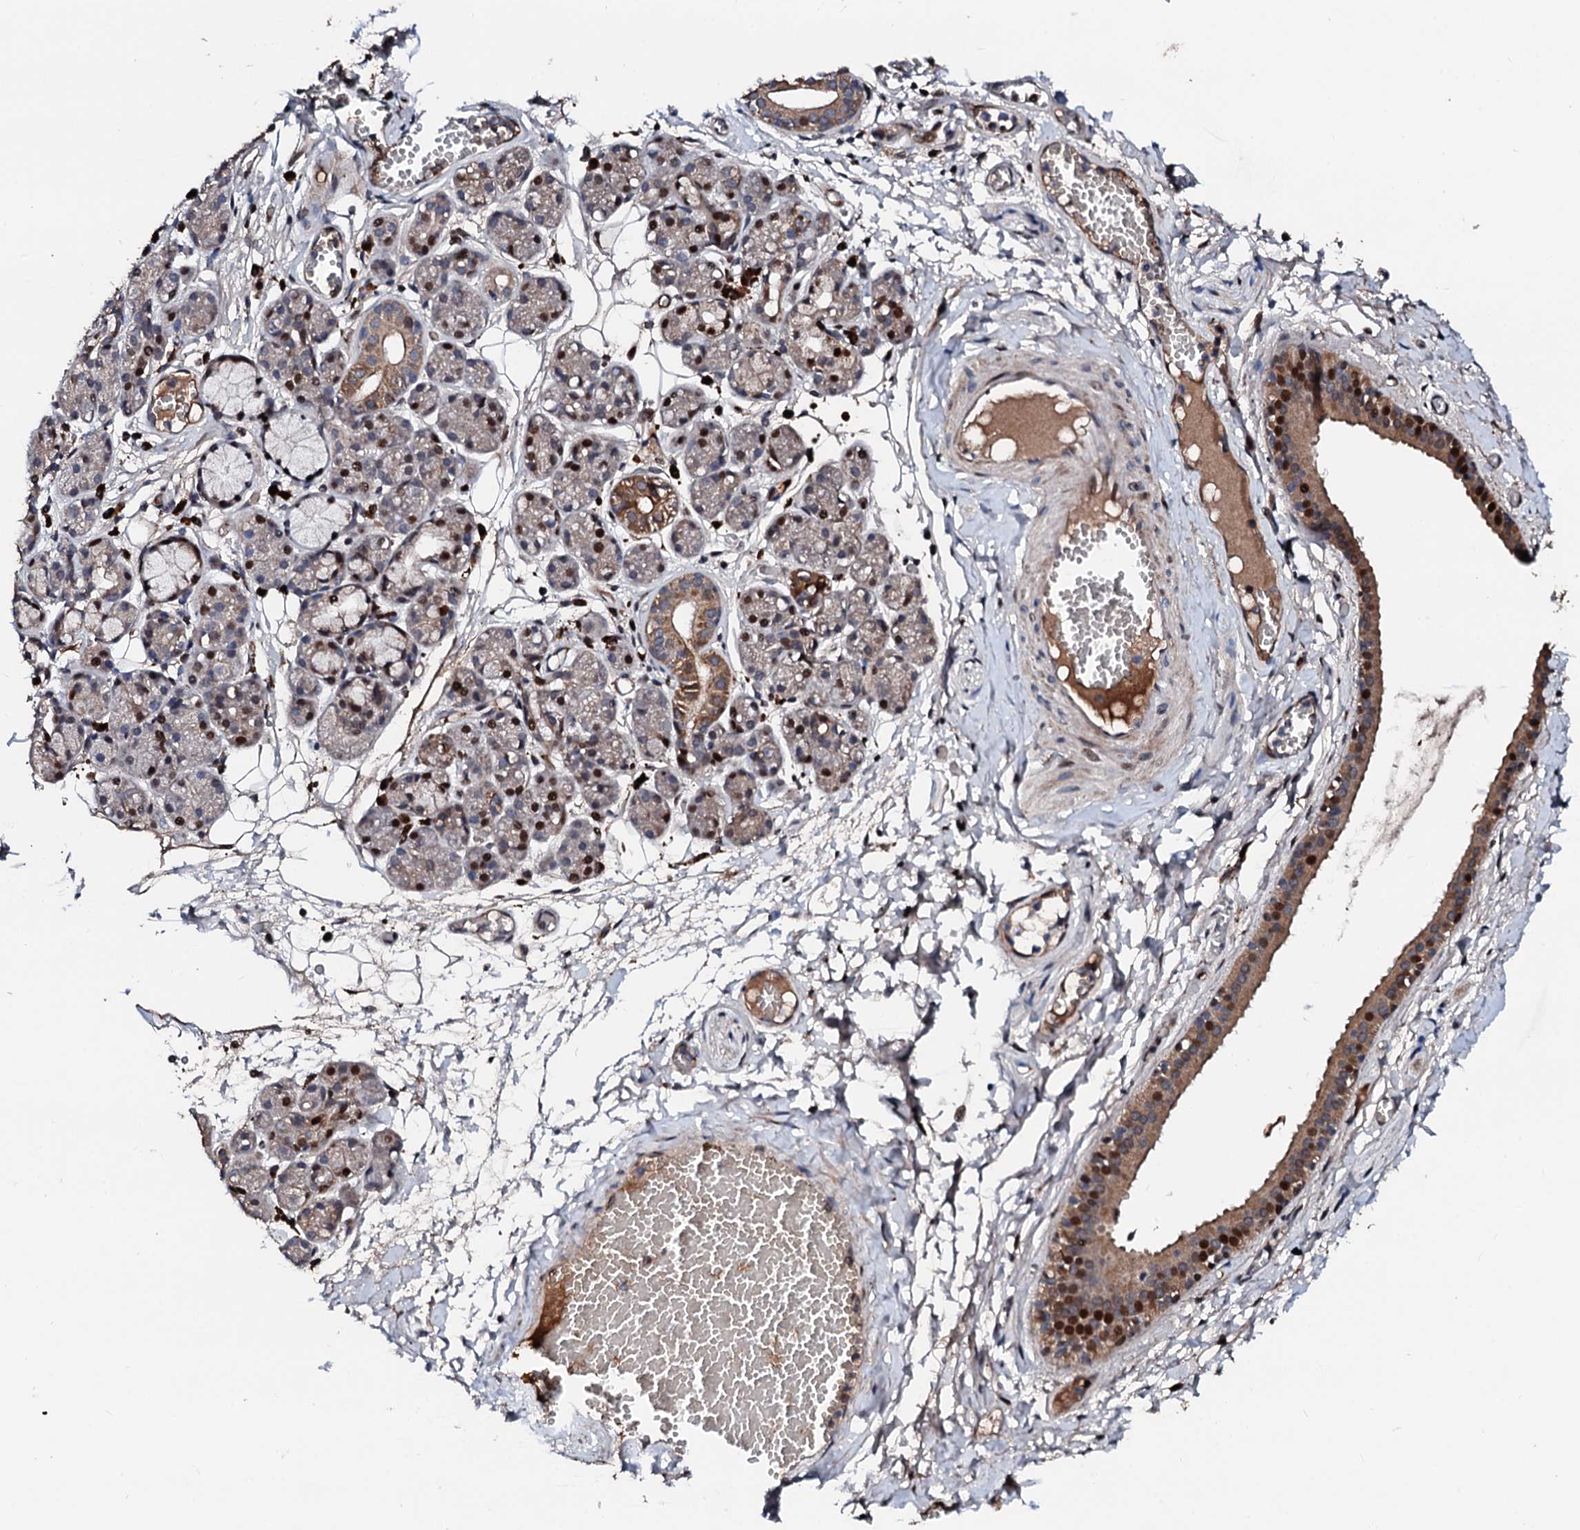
{"staining": {"intensity": "moderate", "quantity": "25%-75%", "location": "cytoplasmic/membranous,nuclear"}, "tissue": "salivary gland", "cell_type": "Glandular cells", "image_type": "normal", "snomed": [{"axis": "morphology", "description": "Normal tissue, NOS"}, {"axis": "topography", "description": "Salivary gland"}], "caption": "Glandular cells demonstrate medium levels of moderate cytoplasmic/membranous,nuclear expression in about 25%-75% of cells in normal salivary gland.", "gene": "KIF18A", "patient": {"sex": "male", "age": 63}}